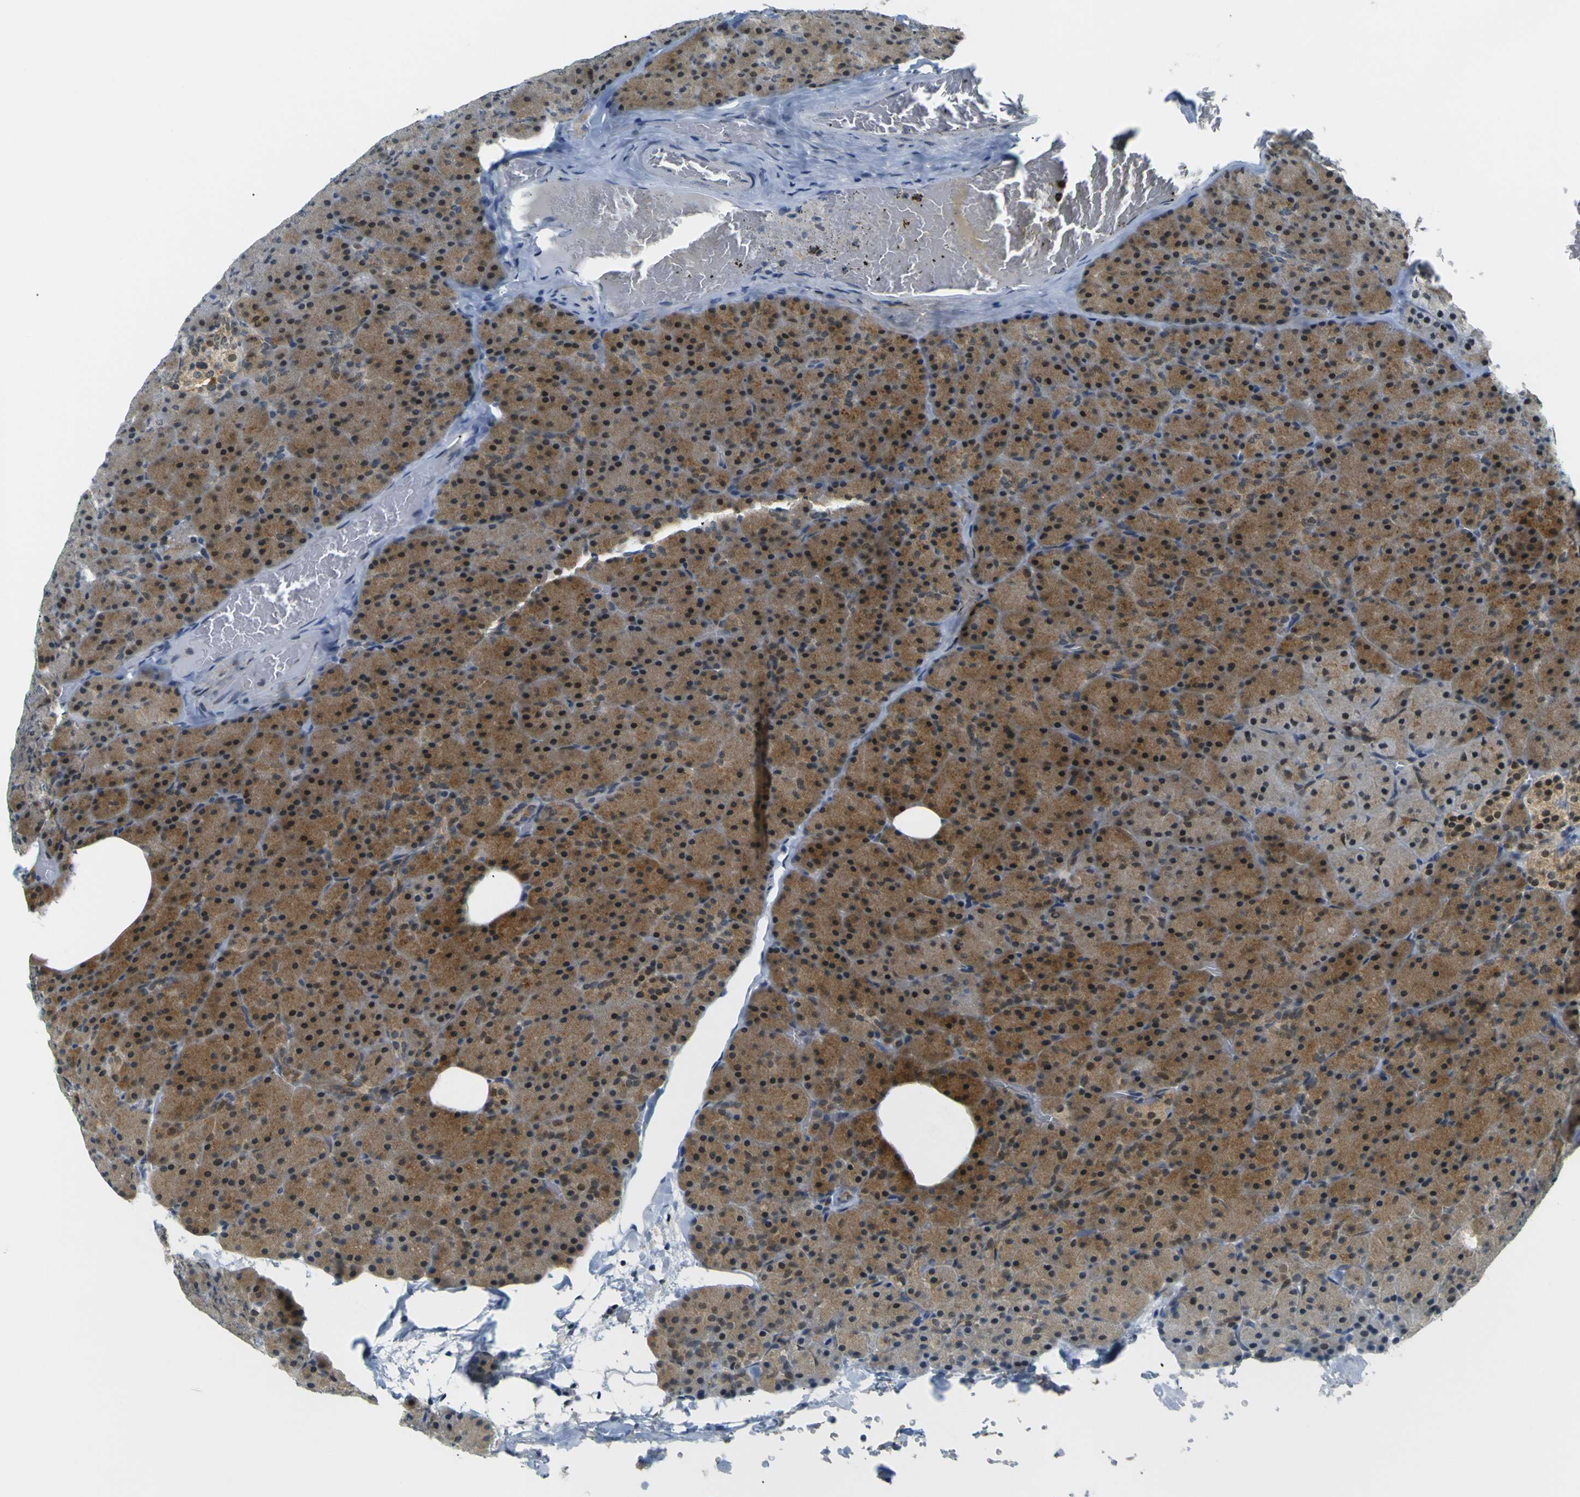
{"staining": {"intensity": "moderate", "quantity": ">75%", "location": "cytoplasmic/membranous,nuclear"}, "tissue": "pancreas", "cell_type": "Exocrine glandular cells", "image_type": "normal", "snomed": [{"axis": "morphology", "description": "Normal tissue, NOS"}, {"axis": "topography", "description": "Pancreas"}], "caption": "Immunohistochemical staining of normal human pancreas reveals >75% levels of moderate cytoplasmic/membranous,nuclear protein positivity in approximately >75% of exocrine glandular cells.", "gene": "SKP1", "patient": {"sex": "female", "age": 35}}